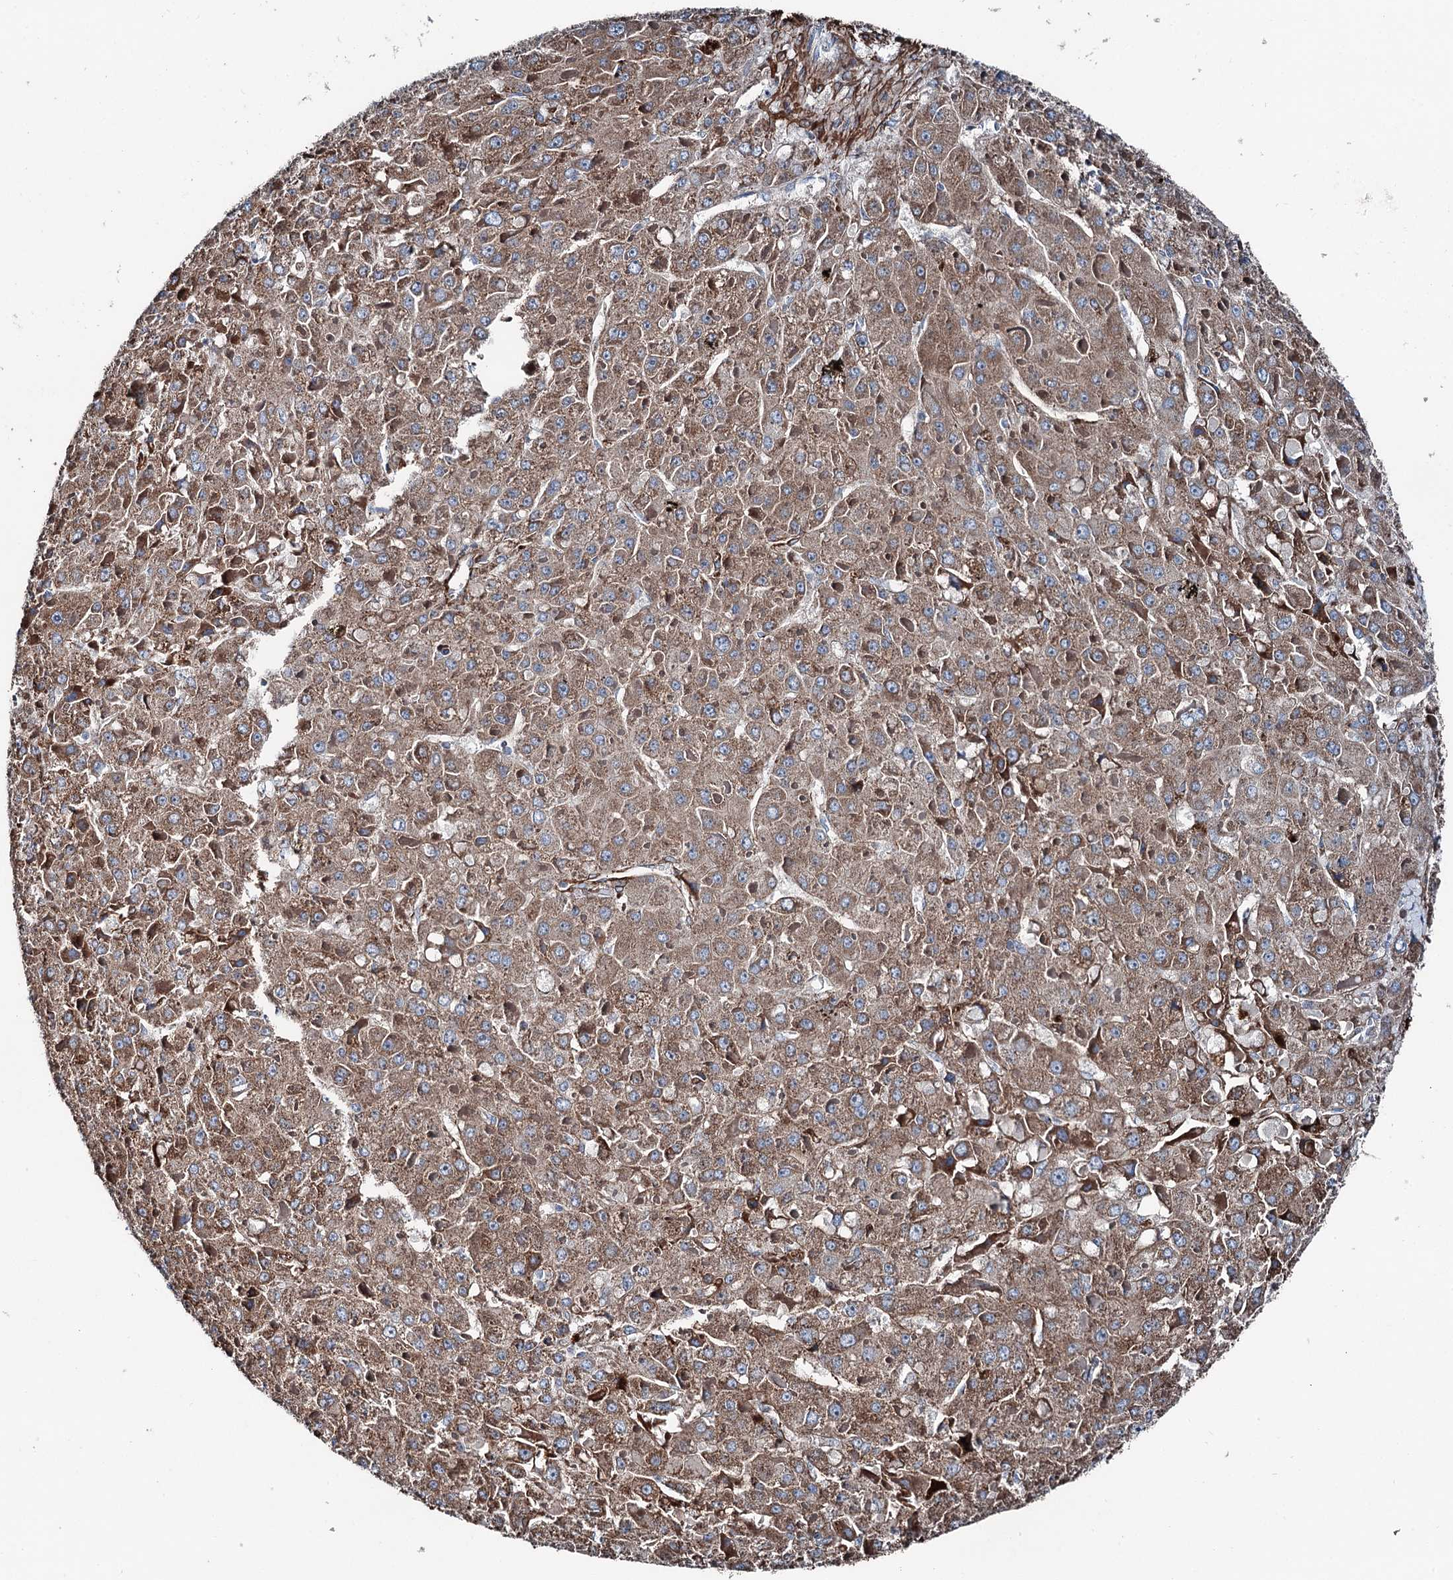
{"staining": {"intensity": "moderate", "quantity": ">75%", "location": "cytoplasmic/membranous"}, "tissue": "liver cancer", "cell_type": "Tumor cells", "image_type": "cancer", "snomed": [{"axis": "morphology", "description": "Carcinoma, Hepatocellular, NOS"}, {"axis": "topography", "description": "Liver"}], "caption": "IHC (DAB) staining of human liver cancer demonstrates moderate cytoplasmic/membranous protein positivity in about >75% of tumor cells.", "gene": "DDIAS", "patient": {"sex": "female", "age": 73}}